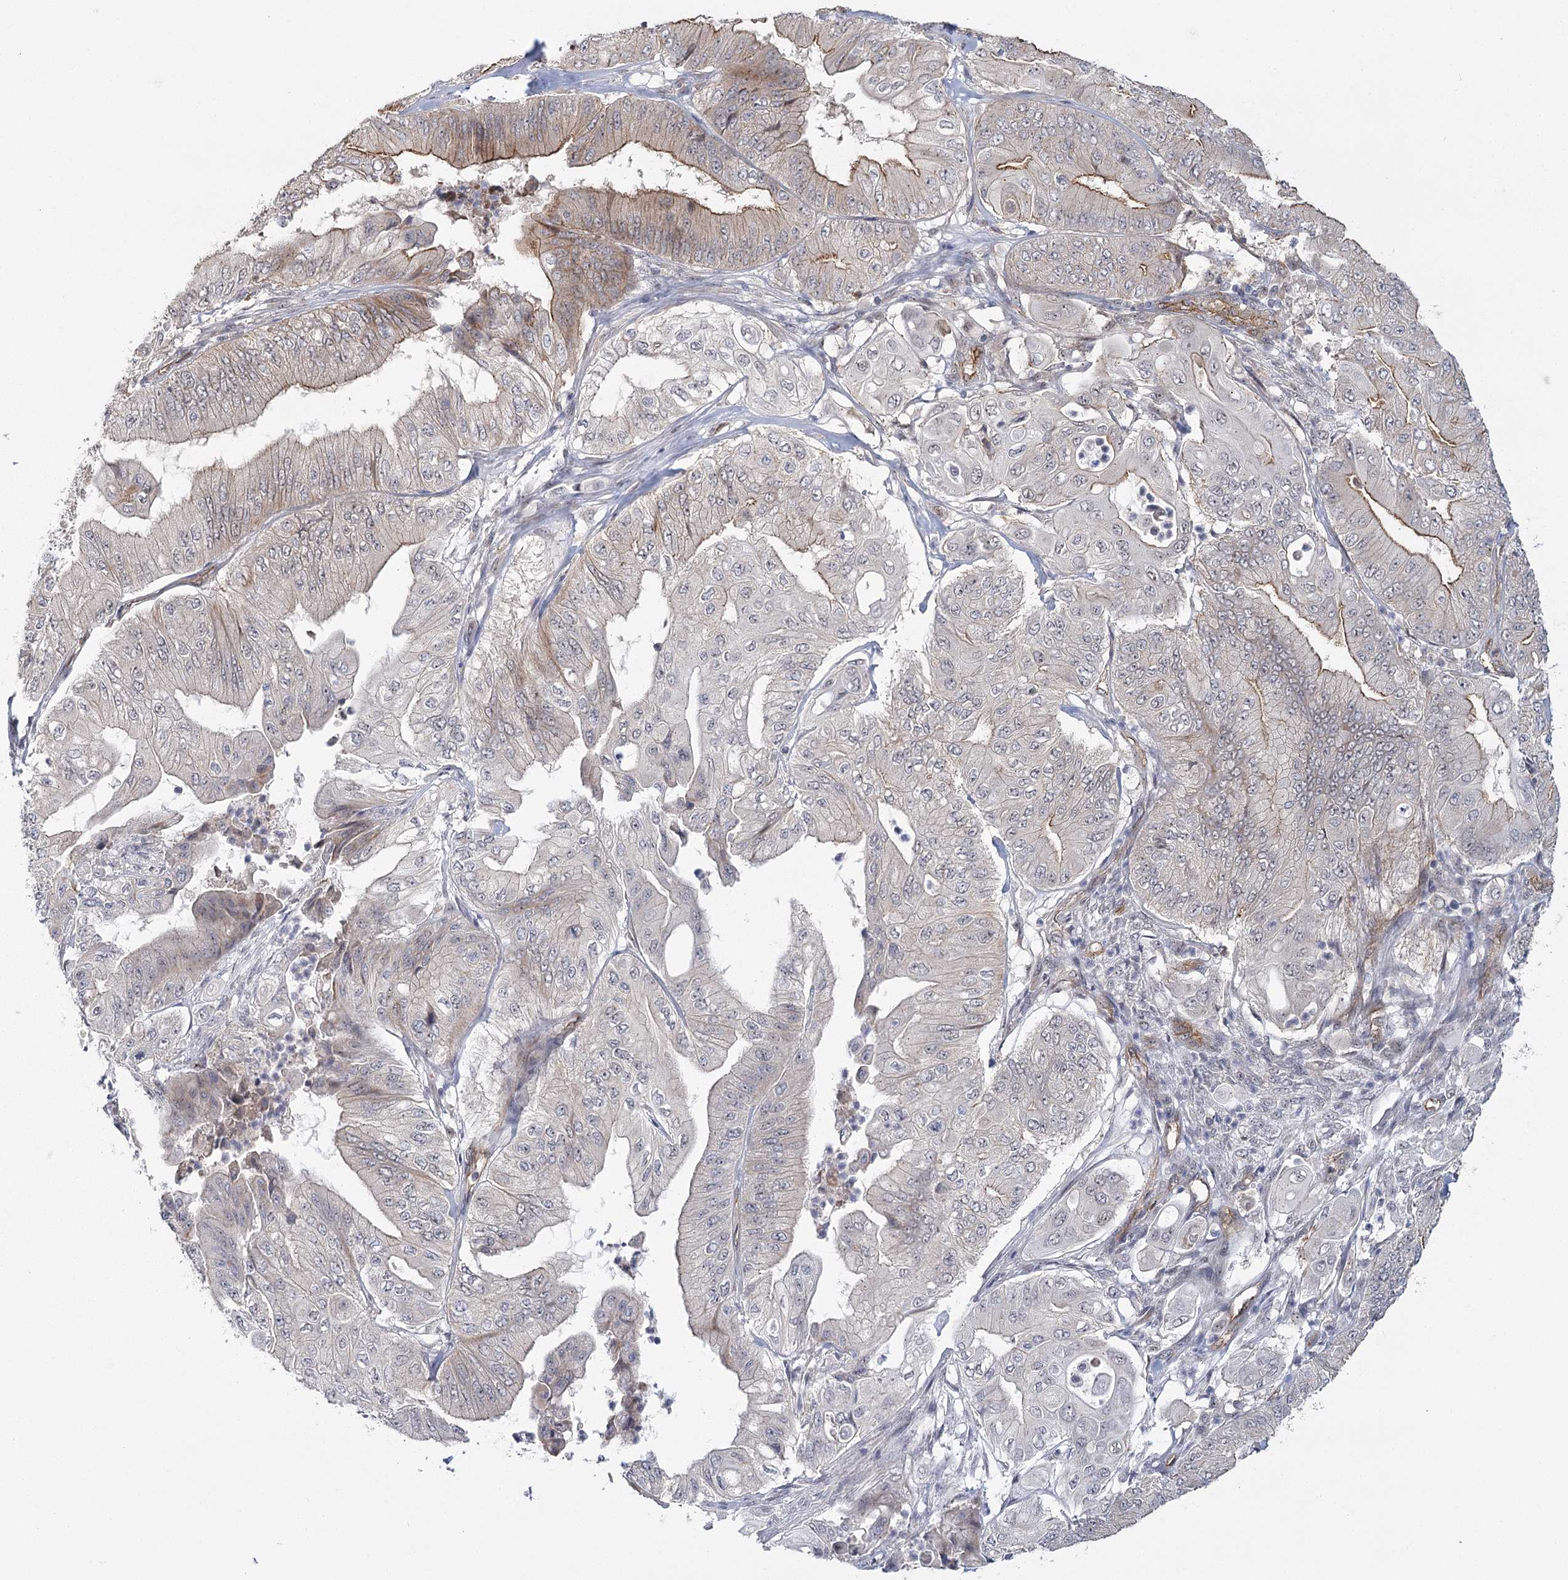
{"staining": {"intensity": "weak", "quantity": "<25%", "location": "cytoplasmic/membranous"}, "tissue": "pancreatic cancer", "cell_type": "Tumor cells", "image_type": "cancer", "snomed": [{"axis": "morphology", "description": "Adenocarcinoma, NOS"}, {"axis": "topography", "description": "Pancreas"}], "caption": "Protein analysis of adenocarcinoma (pancreatic) demonstrates no significant staining in tumor cells.", "gene": "RPP14", "patient": {"sex": "female", "age": 77}}